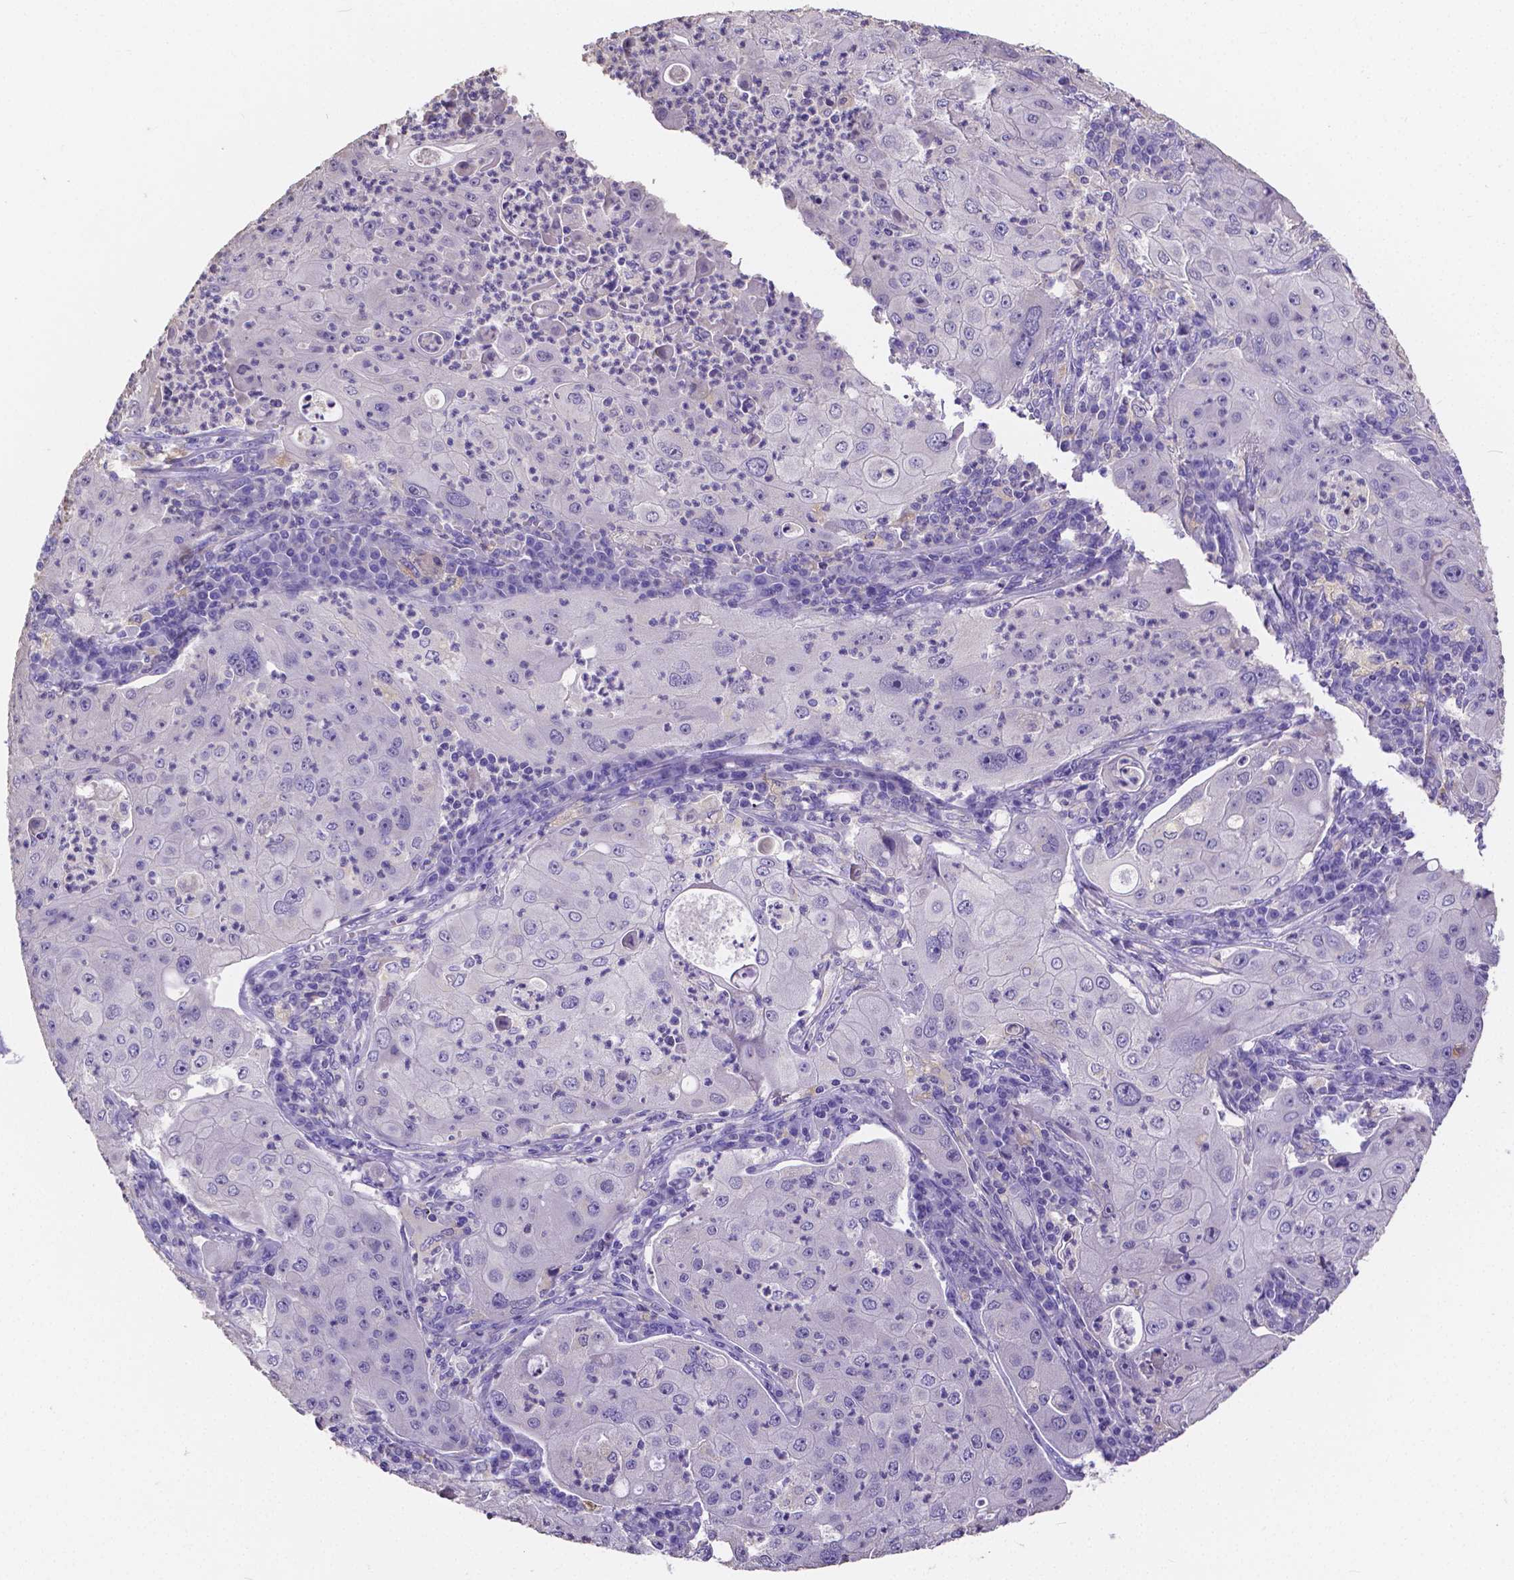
{"staining": {"intensity": "negative", "quantity": "none", "location": "none"}, "tissue": "lung cancer", "cell_type": "Tumor cells", "image_type": "cancer", "snomed": [{"axis": "morphology", "description": "Squamous cell carcinoma, NOS"}, {"axis": "topography", "description": "Lung"}], "caption": "Immunohistochemical staining of lung cancer exhibits no significant positivity in tumor cells.", "gene": "ATP6V1D", "patient": {"sex": "female", "age": 59}}